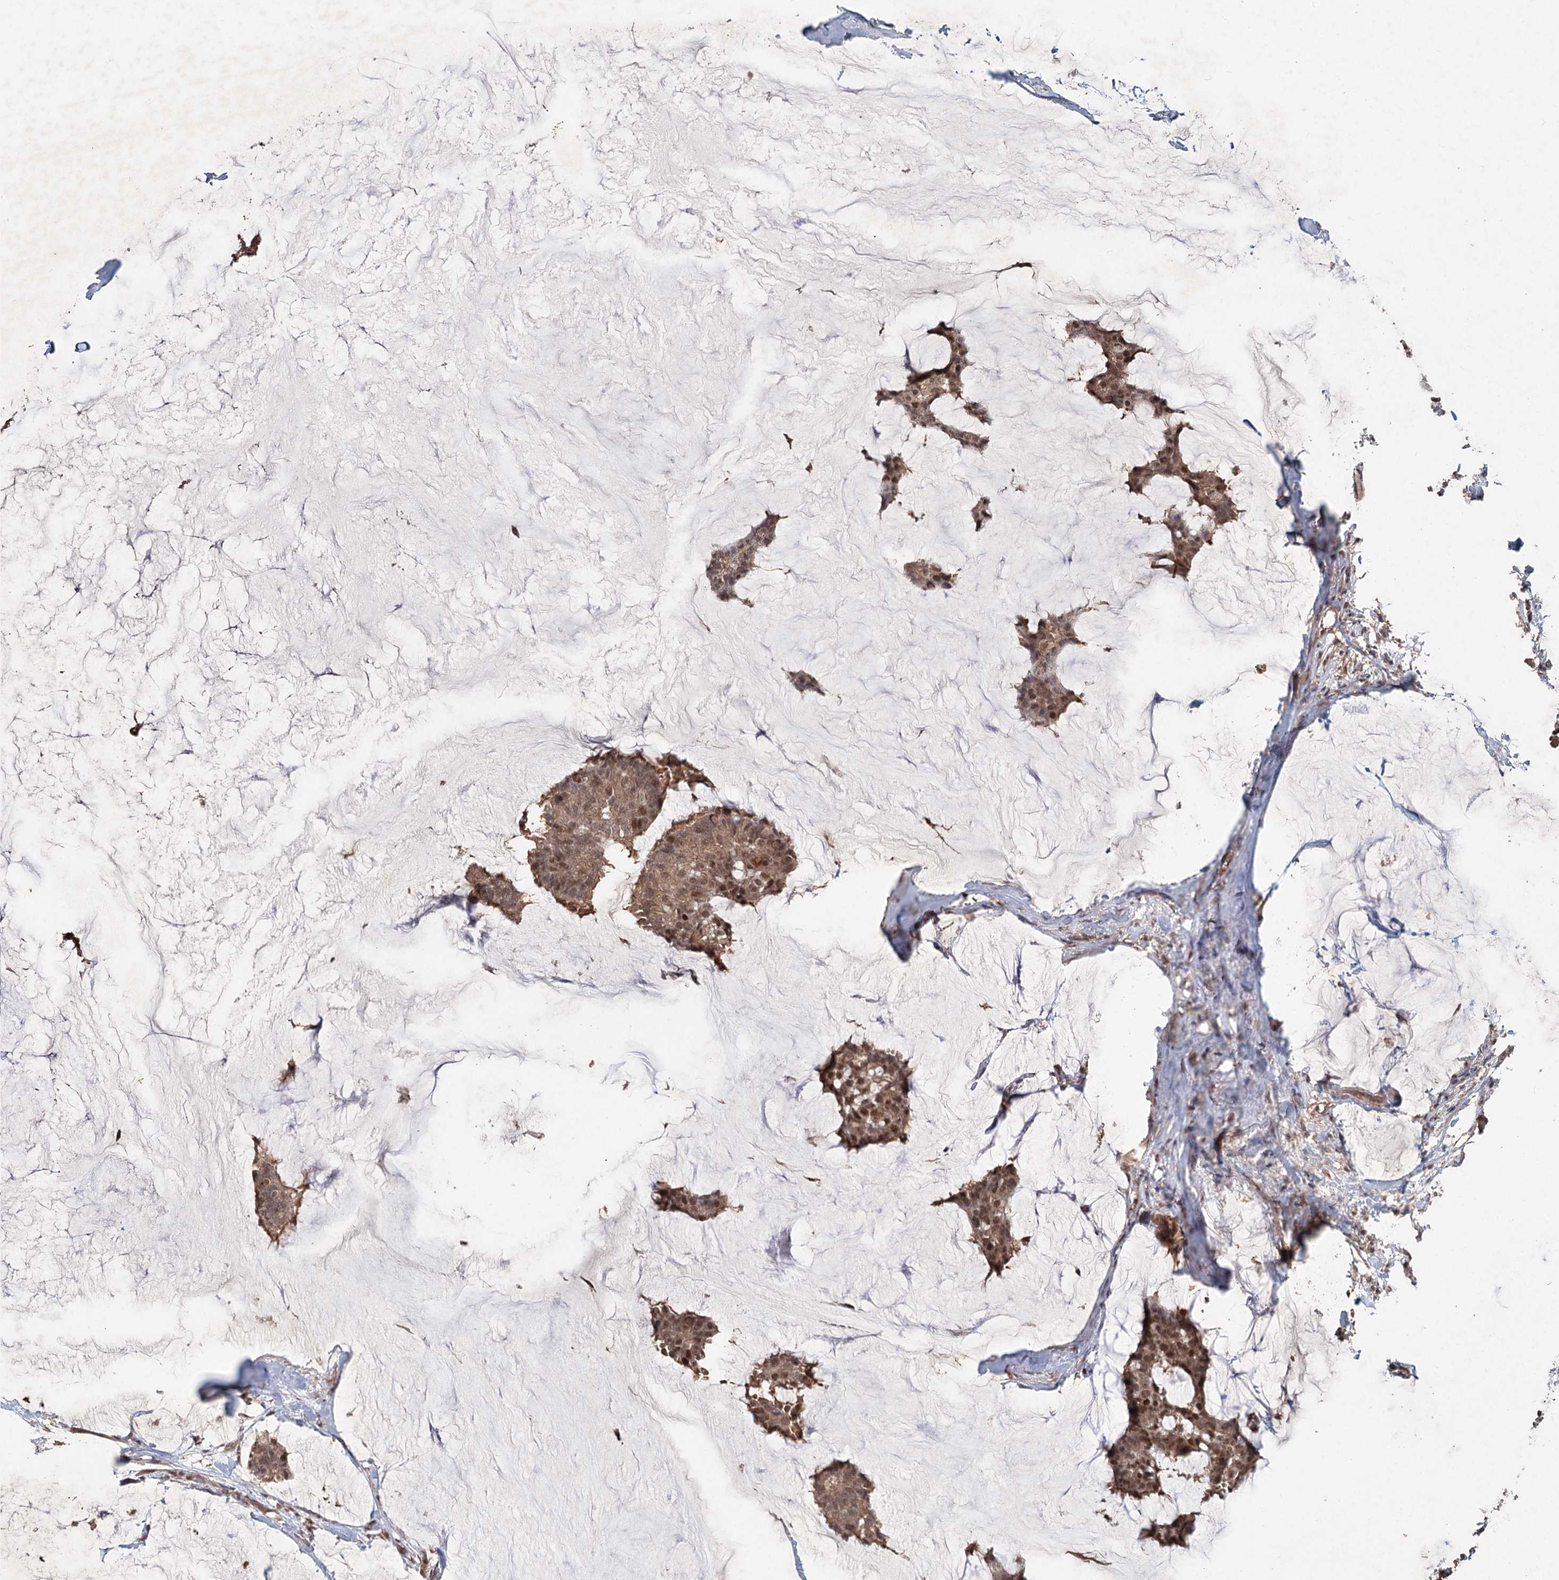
{"staining": {"intensity": "moderate", "quantity": ">75%", "location": "nuclear"}, "tissue": "breast cancer", "cell_type": "Tumor cells", "image_type": "cancer", "snomed": [{"axis": "morphology", "description": "Duct carcinoma"}, {"axis": "topography", "description": "Breast"}], "caption": "Human breast infiltrating ductal carcinoma stained for a protein (brown) displays moderate nuclear positive positivity in about >75% of tumor cells.", "gene": "FBXO7", "patient": {"sex": "female", "age": 93}}